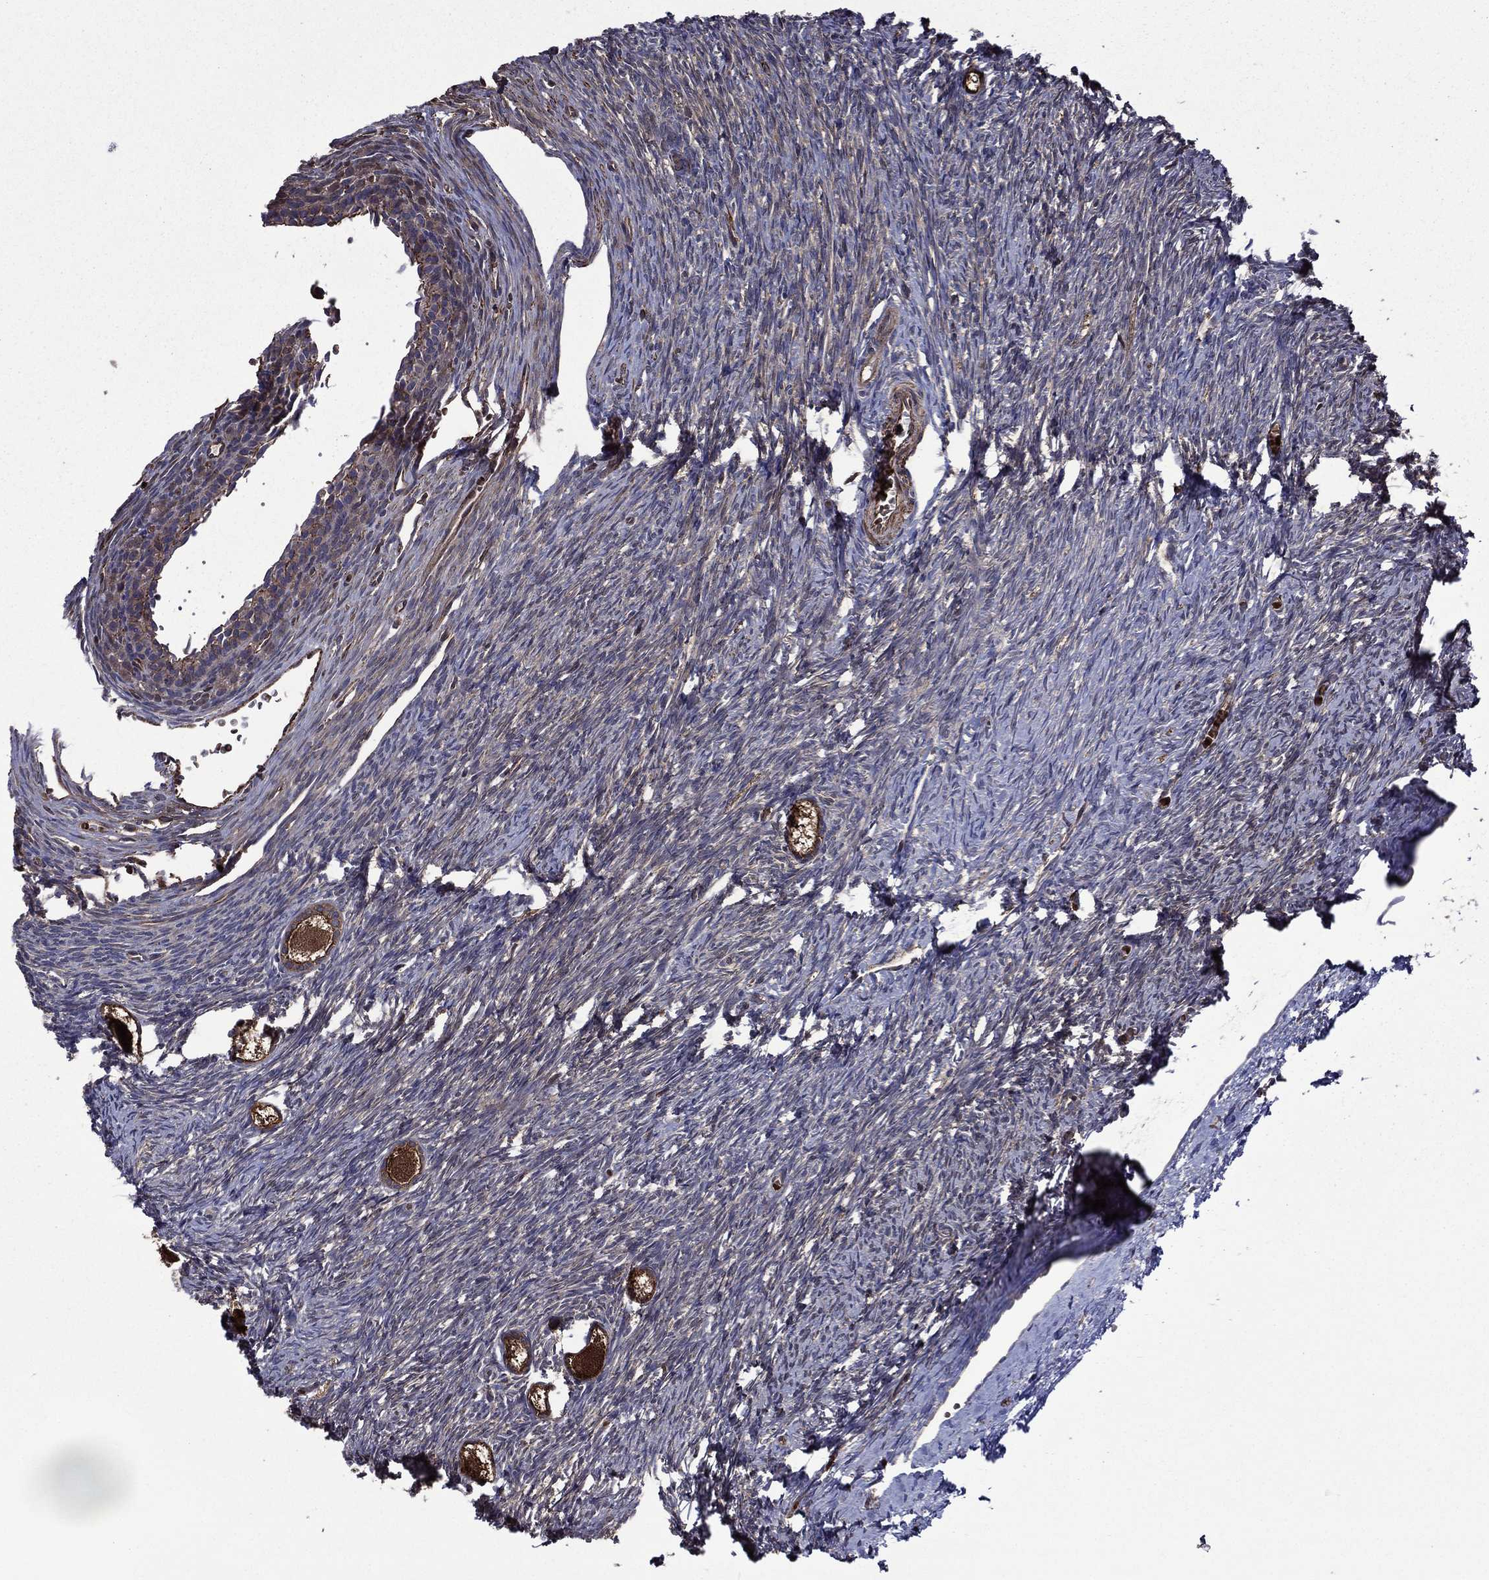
{"staining": {"intensity": "strong", "quantity": ">75%", "location": "cytoplasmic/membranous"}, "tissue": "ovary", "cell_type": "Follicle cells", "image_type": "normal", "snomed": [{"axis": "morphology", "description": "Normal tissue, NOS"}, {"axis": "topography", "description": "Ovary"}], "caption": "This is a micrograph of immunohistochemistry (IHC) staining of normal ovary, which shows strong expression in the cytoplasmic/membranous of follicle cells.", "gene": "PLPP3", "patient": {"sex": "female", "age": 27}}